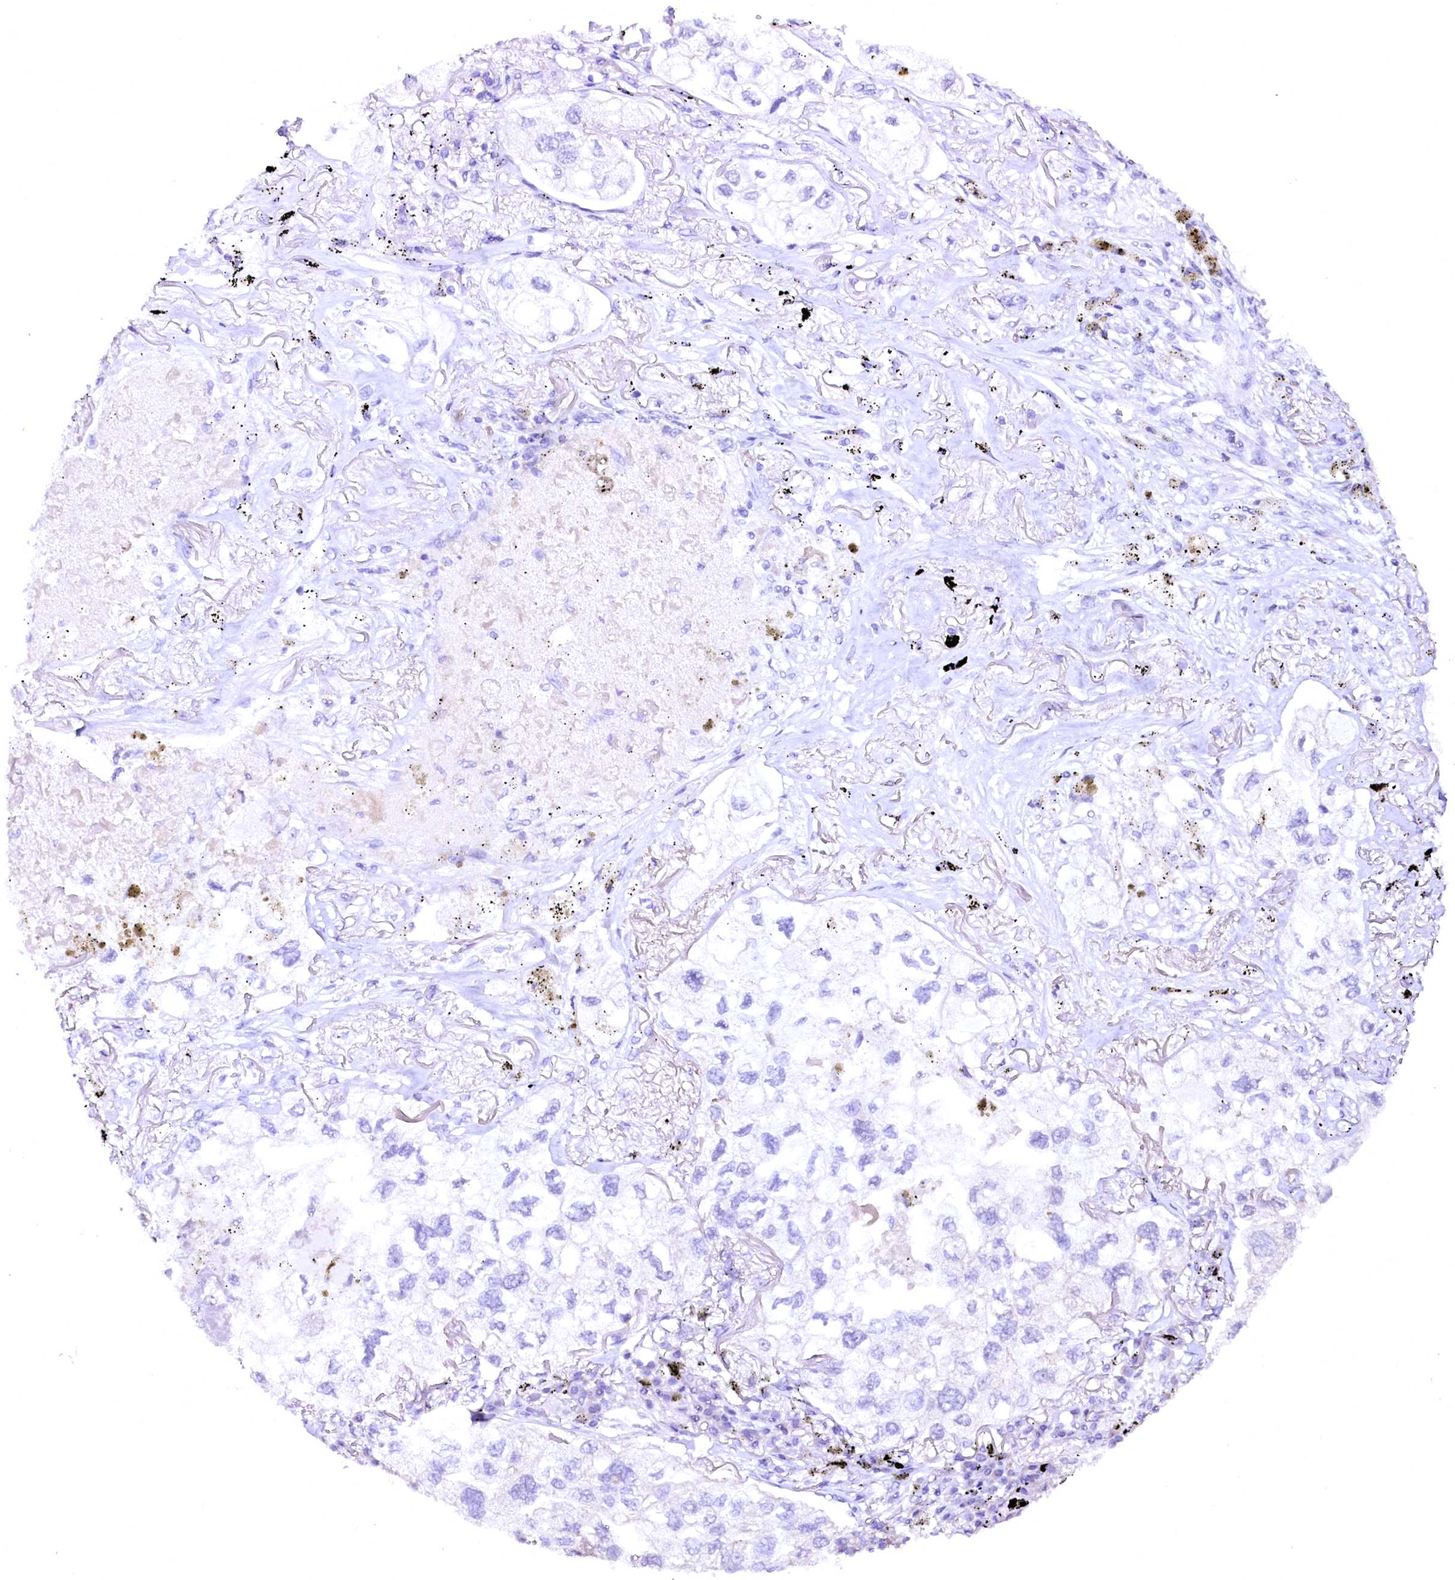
{"staining": {"intensity": "negative", "quantity": "none", "location": "none"}, "tissue": "lung cancer", "cell_type": "Tumor cells", "image_type": "cancer", "snomed": [{"axis": "morphology", "description": "Adenocarcinoma, NOS"}, {"axis": "topography", "description": "Lung"}], "caption": "Photomicrograph shows no protein staining in tumor cells of lung cancer tissue.", "gene": "NALF1", "patient": {"sex": "male", "age": 65}}